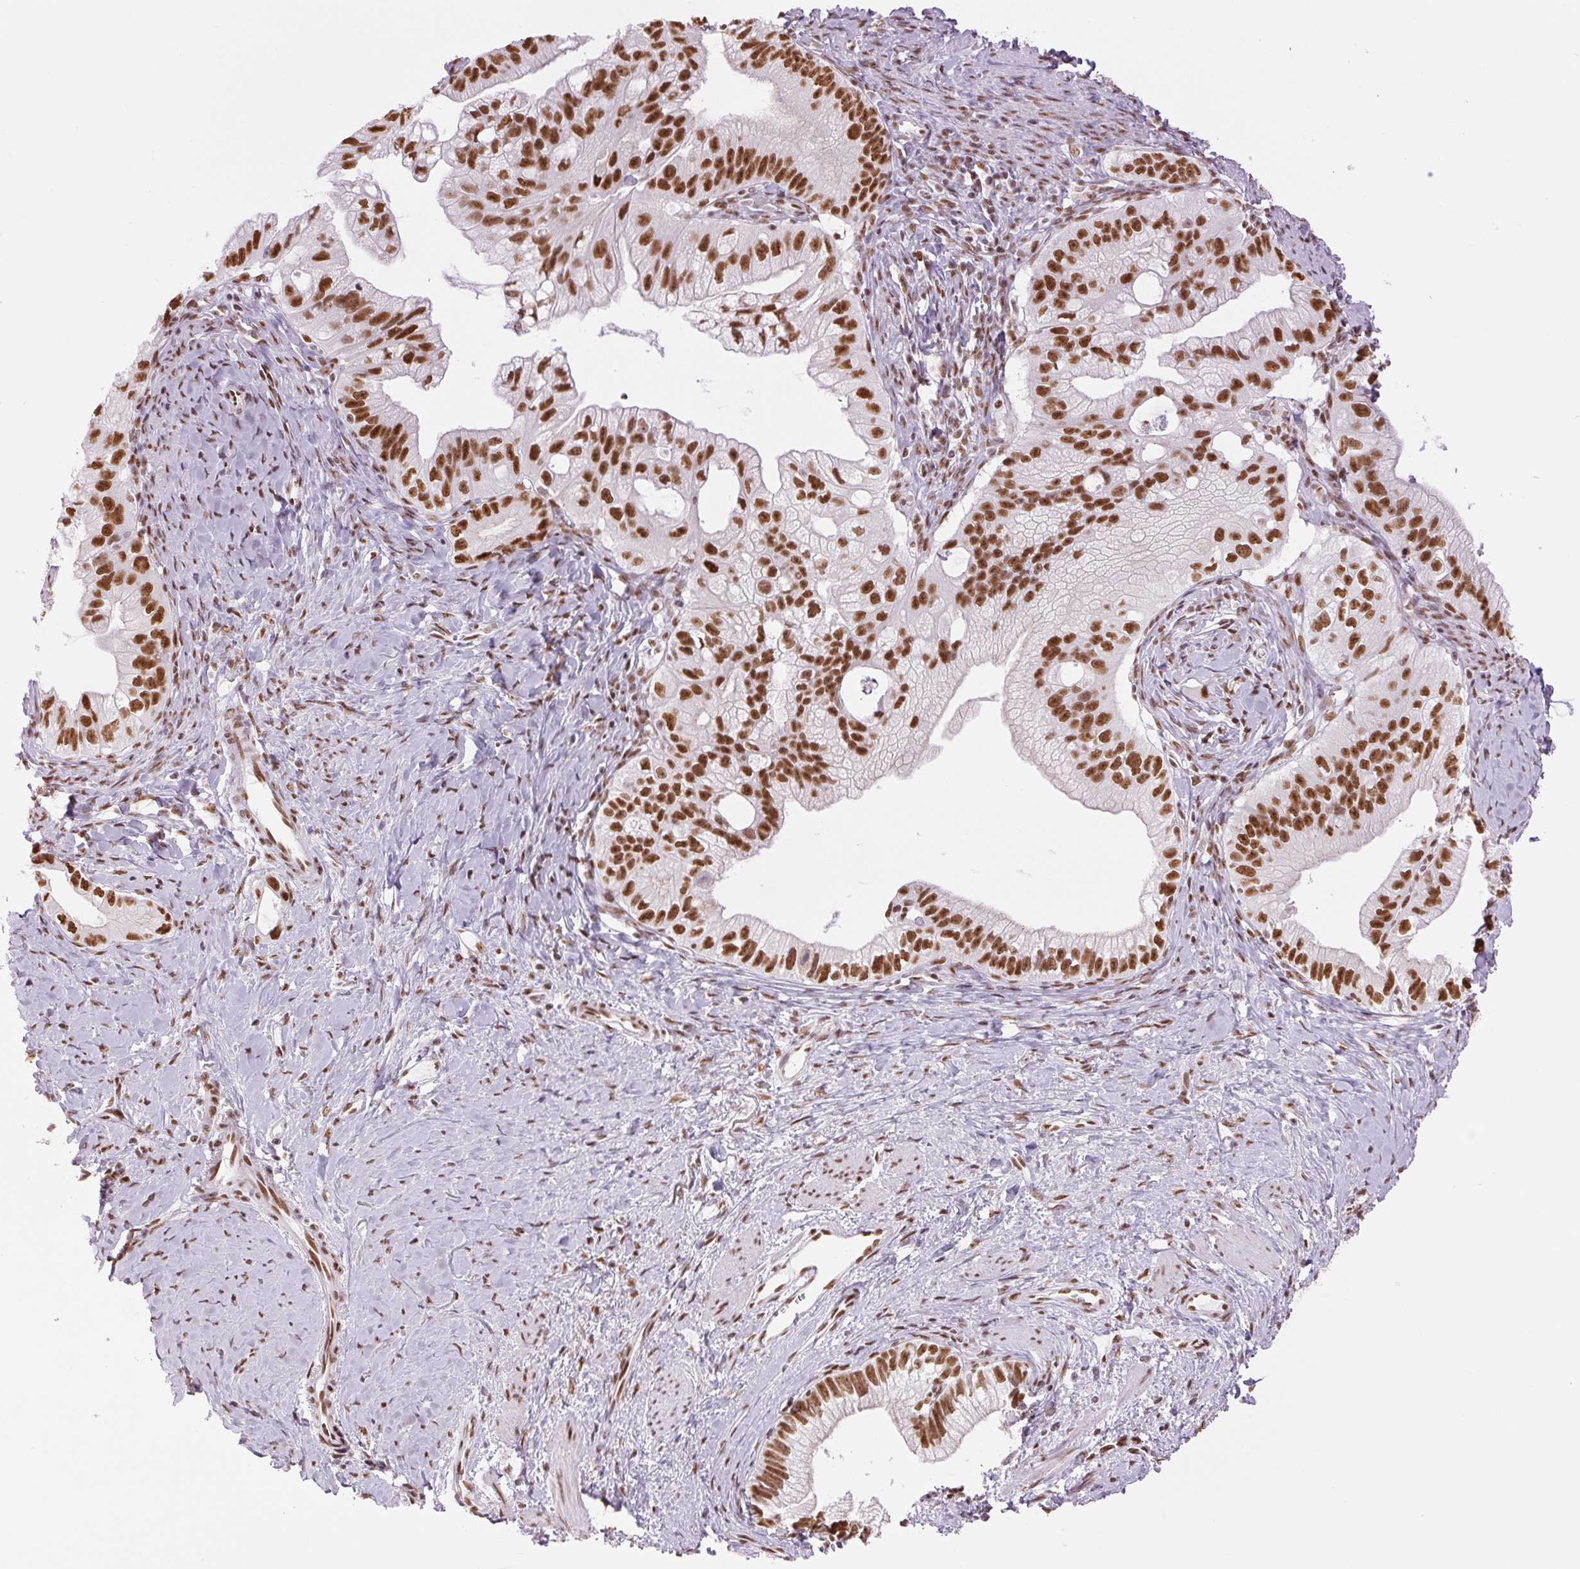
{"staining": {"intensity": "strong", "quantity": ">75%", "location": "nuclear"}, "tissue": "pancreatic cancer", "cell_type": "Tumor cells", "image_type": "cancer", "snomed": [{"axis": "morphology", "description": "Adenocarcinoma, NOS"}, {"axis": "topography", "description": "Pancreas"}], "caption": "Immunohistochemical staining of human pancreatic cancer demonstrates high levels of strong nuclear positivity in about >75% of tumor cells. (DAB = brown stain, brightfield microscopy at high magnification).", "gene": "ZFR2", "patient": {"sex": "male", "age": 70}}